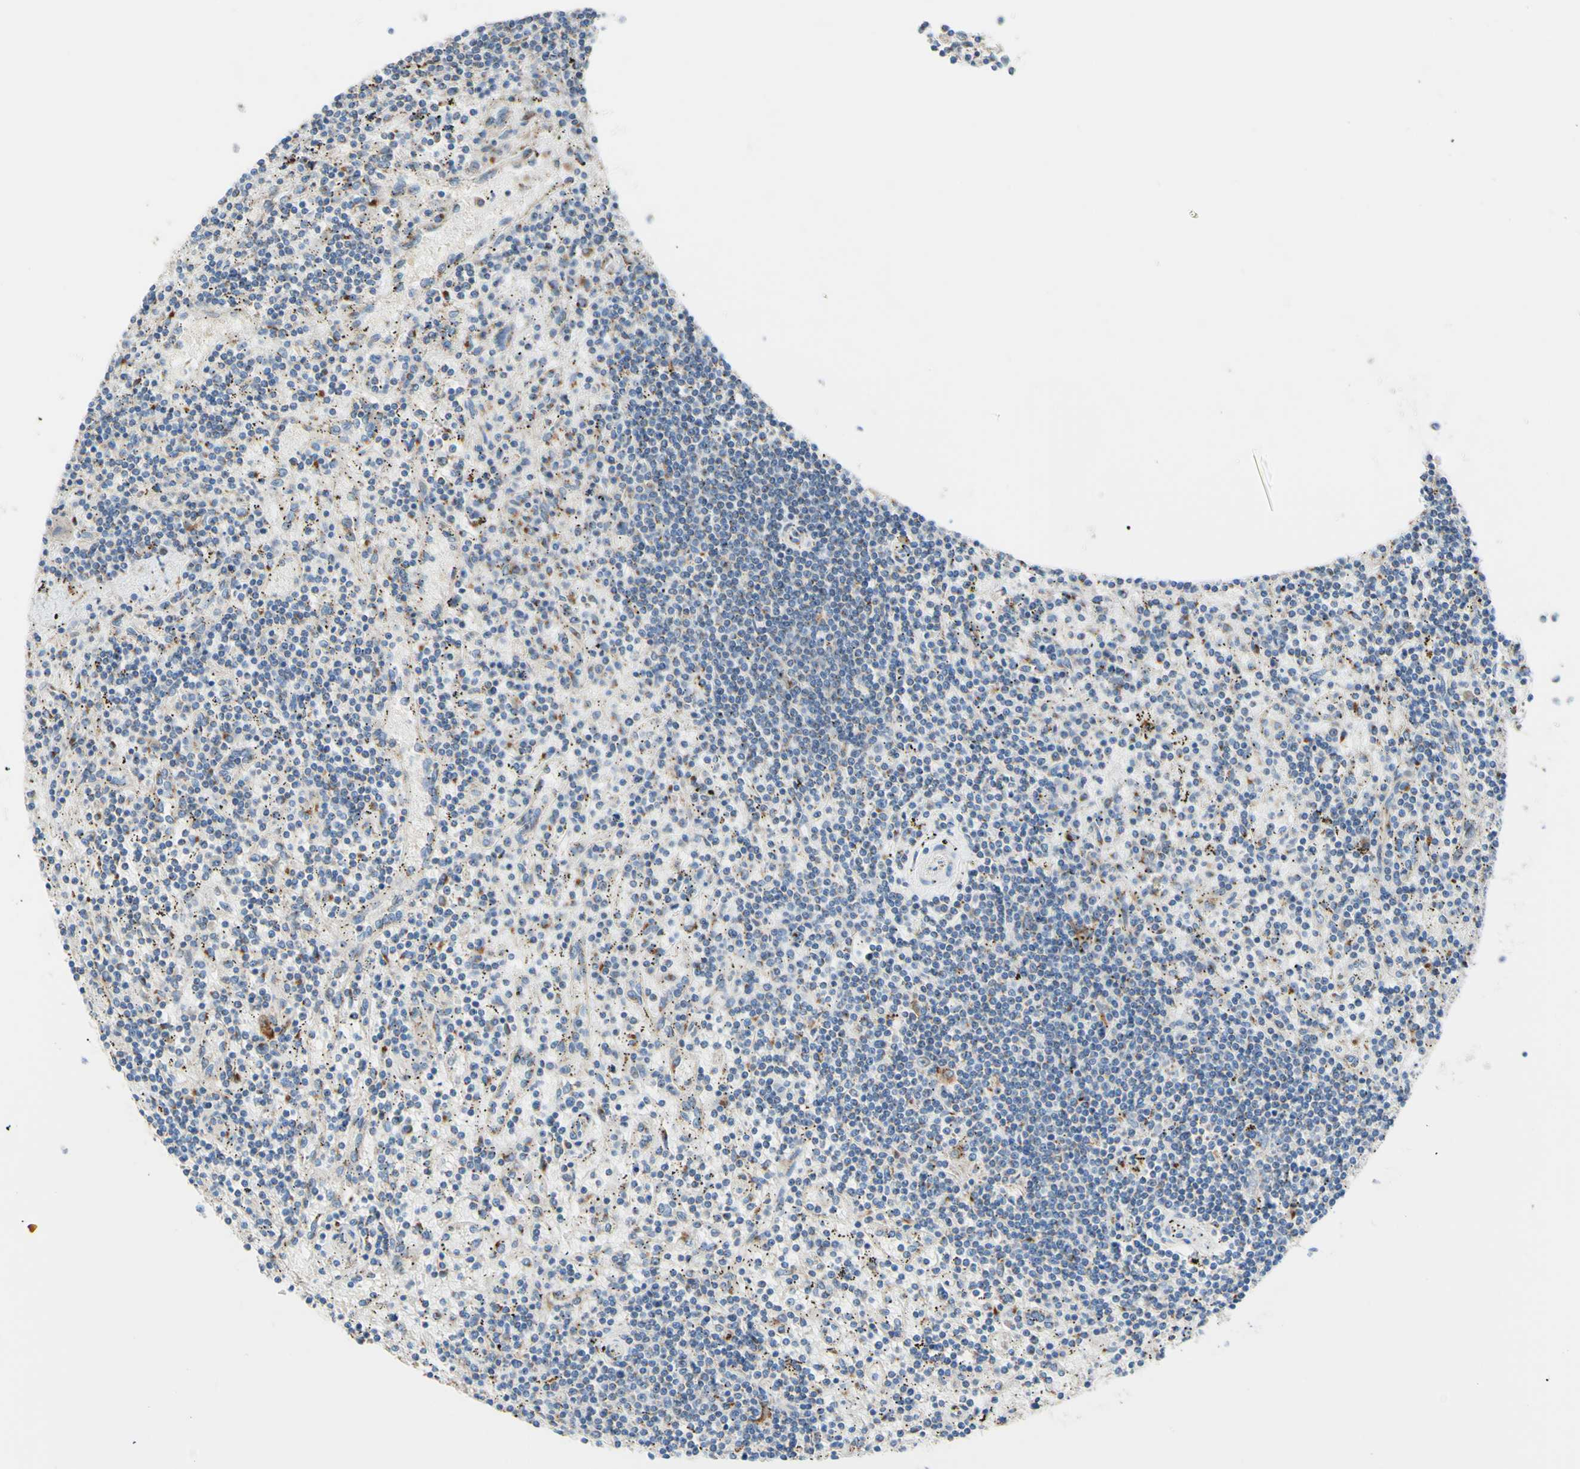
{"staining": {"intensity": "weak", "quantity": "<25%", "location": "cytoplasmic/membranous"}, "tissue": "lymphoma", "cell_type": "Tumor cells", "image_type": "cancer", "snomed": [{"axis": "morphology", "description": "Malignant lymphoma, non-Hodgkin's type, Low grade"}, {"axis": "topography", "description": "Spleen"}], "caption": "Tumor cells are negative for brown protein staining in lymphoma.", "gene": "GALNT2", "patient": {"sex": "male", "age": 76}}